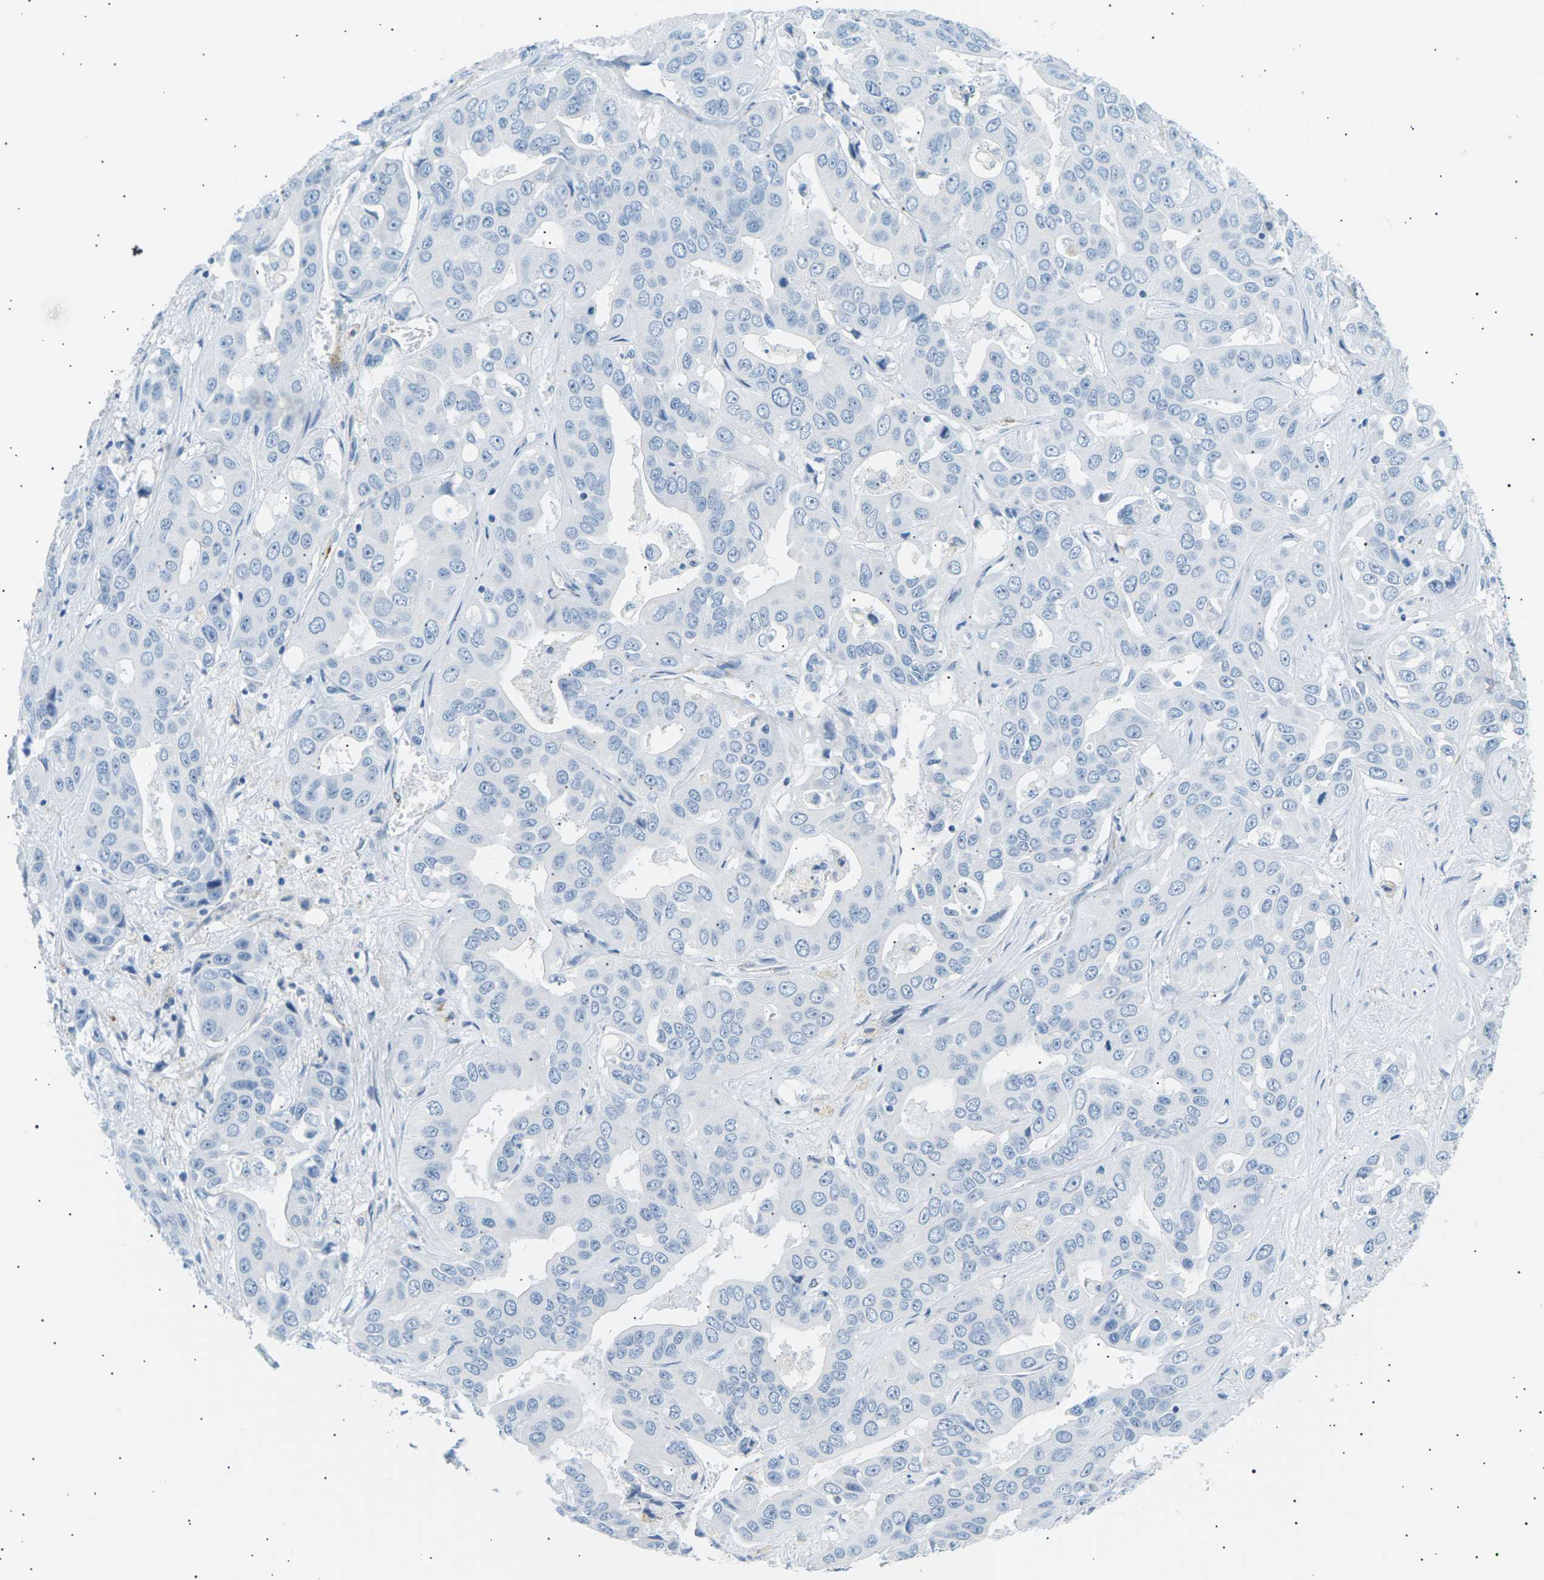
{"staining": {"intensity": "negative", "quantity": "none", "location": "none"}, "tissue": "liver cancer", "cell_type": "Tumor cells", "image_type": "cancer", "snomed": [{"axis": "morphology", "description": "Cholangiocarcinoma"}, {"axis": "topography", "description": "Liver"}], "caption": "Protein analysis of liver cholangiocarcinoma exhibits no significant positivity in tumor cells.", "gene": "SEPTIN5", "patient": {"sex": "female", "age": 52}}